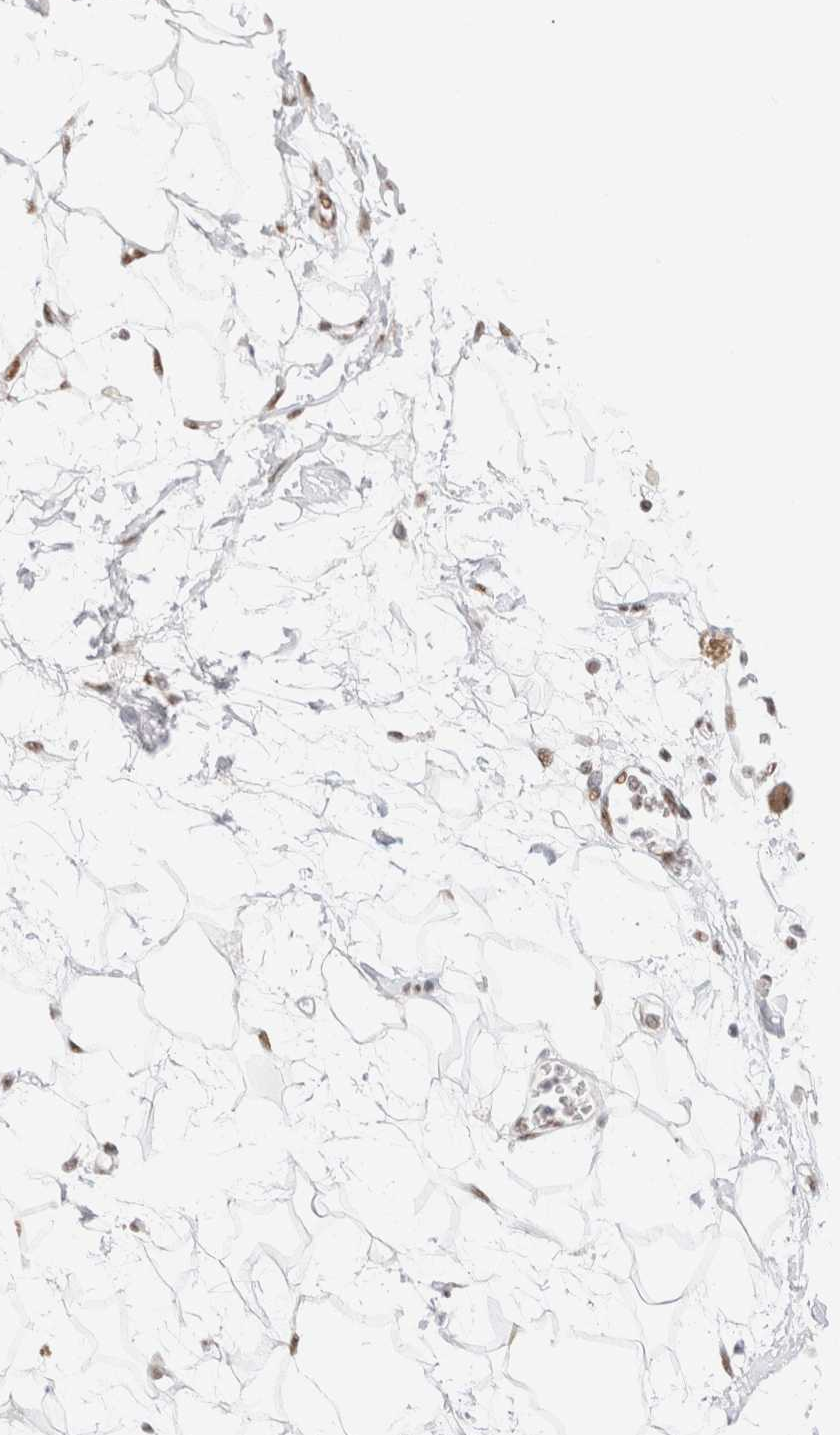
{"staining": {"intensity": "moderate", "quantity": ">75%", "location": "nuclear"}, "tissue": "adipose tissue", "cell_type": "Adipocytes", "image_type": "normal", "snomed": [{"axis": "morphology", "description": "Normal tissue, NOS"}, {"axis": "morphology", "description": "Adenocarcinoma, NOS"}, {"axis": "topography", "description": "Duodenum"}, {"axis": "topography", "description": "Peripheral nerve tissue"}], "caption": "Adipose tissue stained for a protein (brown) demonstrates moderate nuclear positive expression in about >75% of adipocytes.", "gene": "ZNF282", "patient": {"sex": "female", "age": 60}}